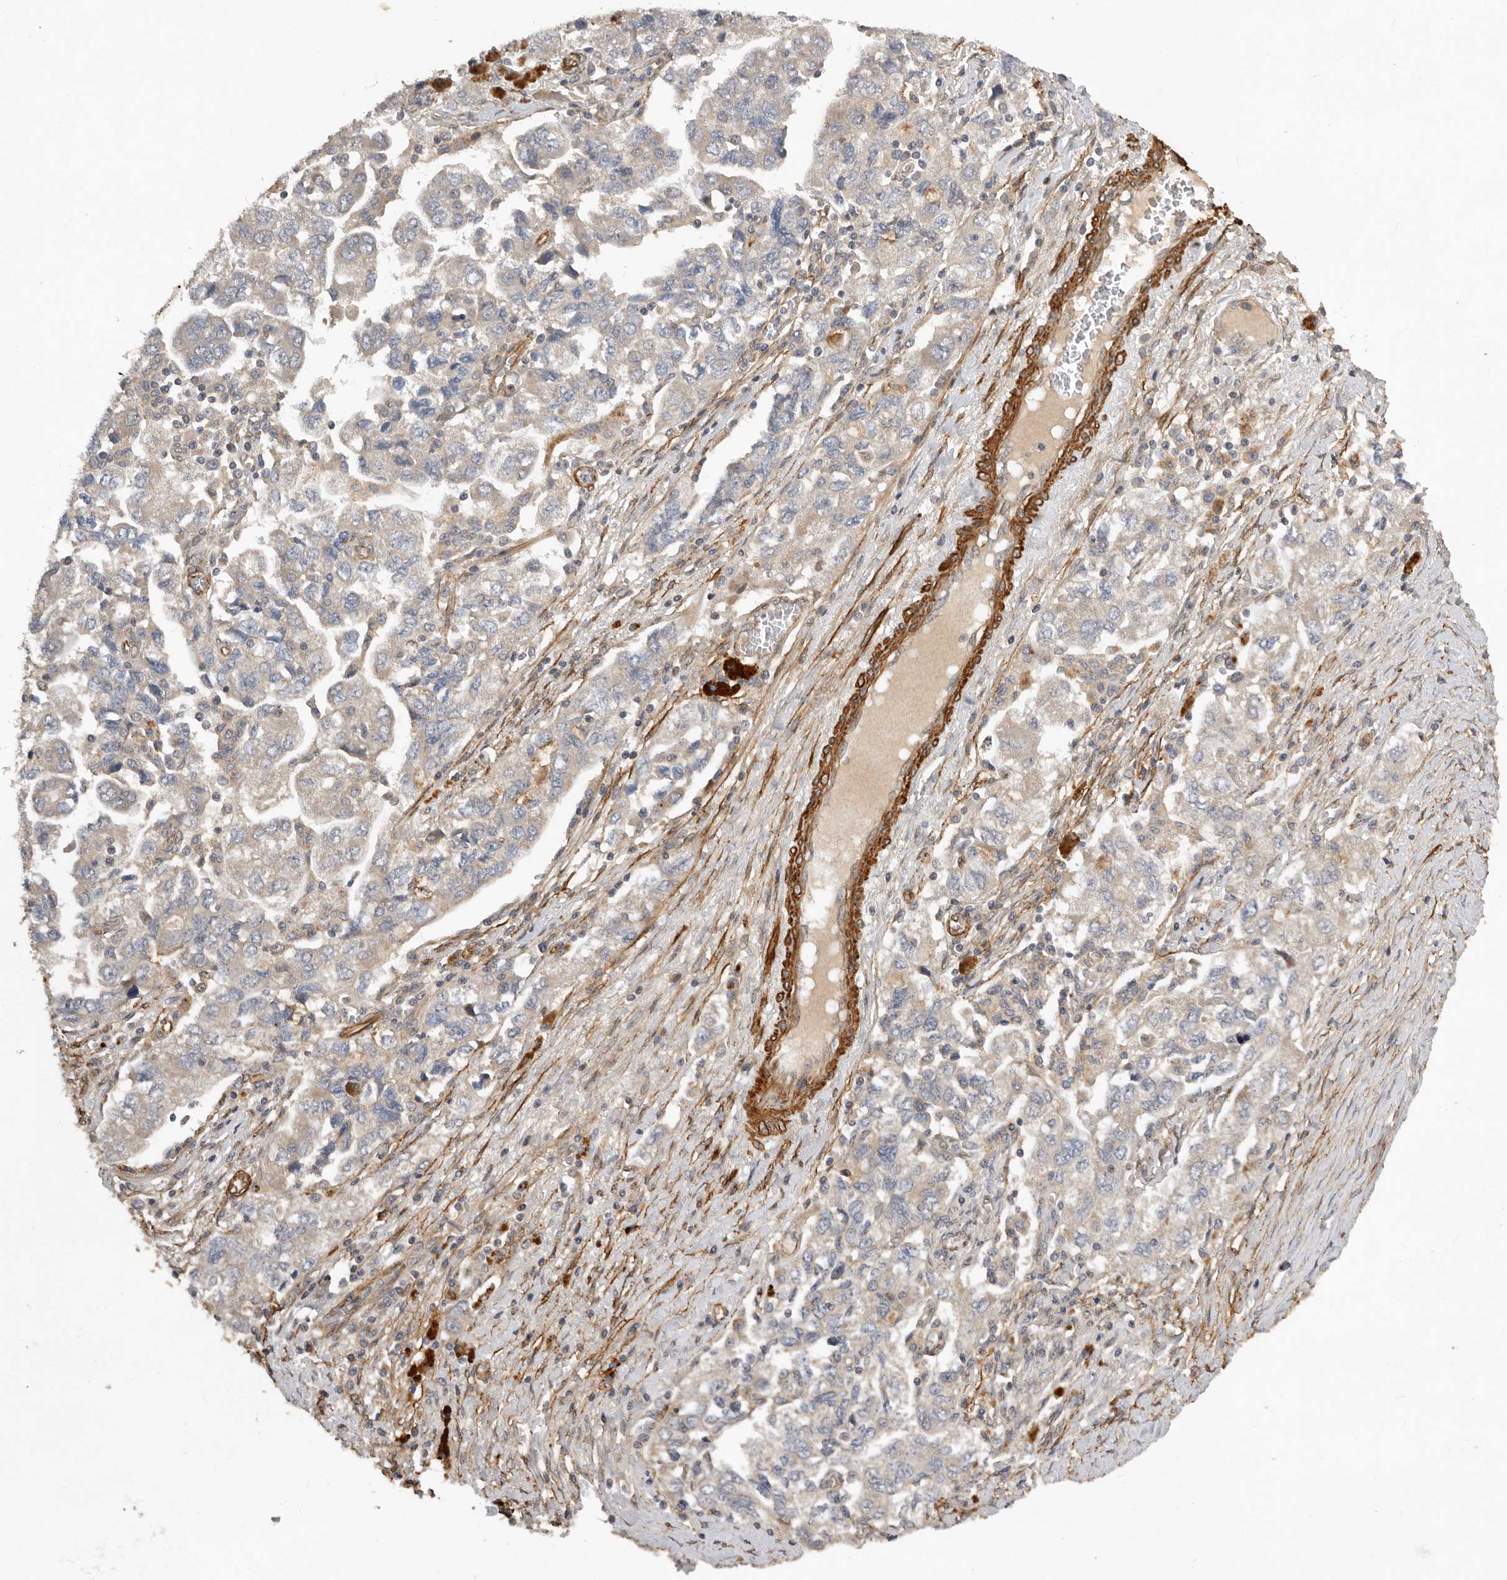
{"staining": {"intensity": "weak", "quantity": "25%-75%", "location": "cytoplasmic/membranous"}, "tissue": "ovarian cancer", "cell_type": "Tumor cells", "image_type": "cancer", "snomed": [{"axis": "morphology", "description": "Carcinoma, NOS"}, {"axis": "morphology", "description": "Cystadenocarcinoma, serous, NOS"}, {"axis": "topography", "description": "Ovary"}], "caption": "Protein staining reveals weak cytoplasmic/membranous expression in approximately 25%-75% of tumor cells in ovarian cancer (serous cystadenocarcinoma).", "gene": "RNF157", "patient": {"sex": "female", "age": 69}}